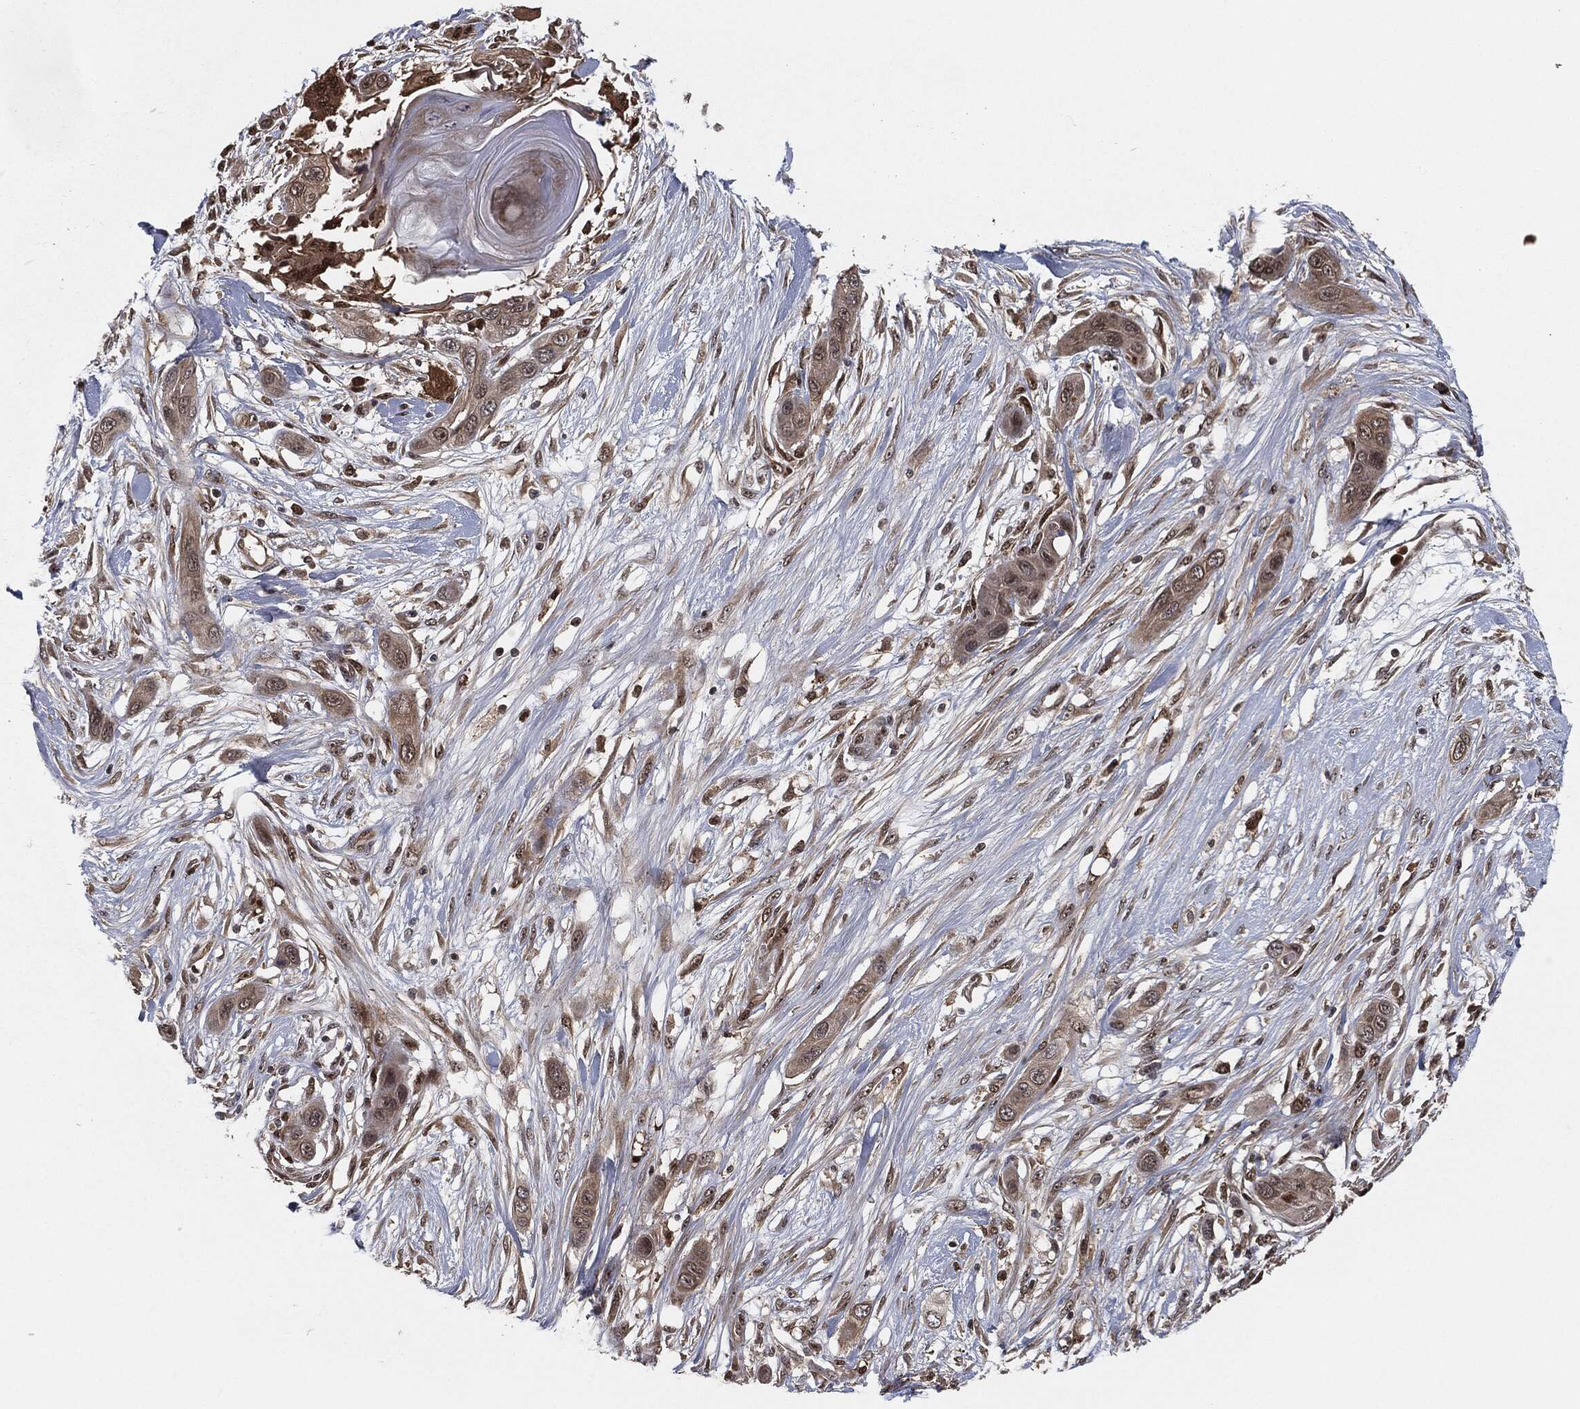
{"staining": {"intensity": "negative", "quantity": "none", "location": "none"}, "tissue": "skin cancer", "cell_type": "Tumor cells", "image_type": "cancer", "snomed": [{"axis": "morphology", "description": "Squamous cell carcinoma, NOS"}, {"axis": "topography", "description": "Skin"}], "caption": "The photomicrograph exhibits no significant positivity in tumor cells of skin cancer (squamous cell carcinoma).", "gene": "CAPRIN2", "patient": {"sex": "male", "age": 79}}